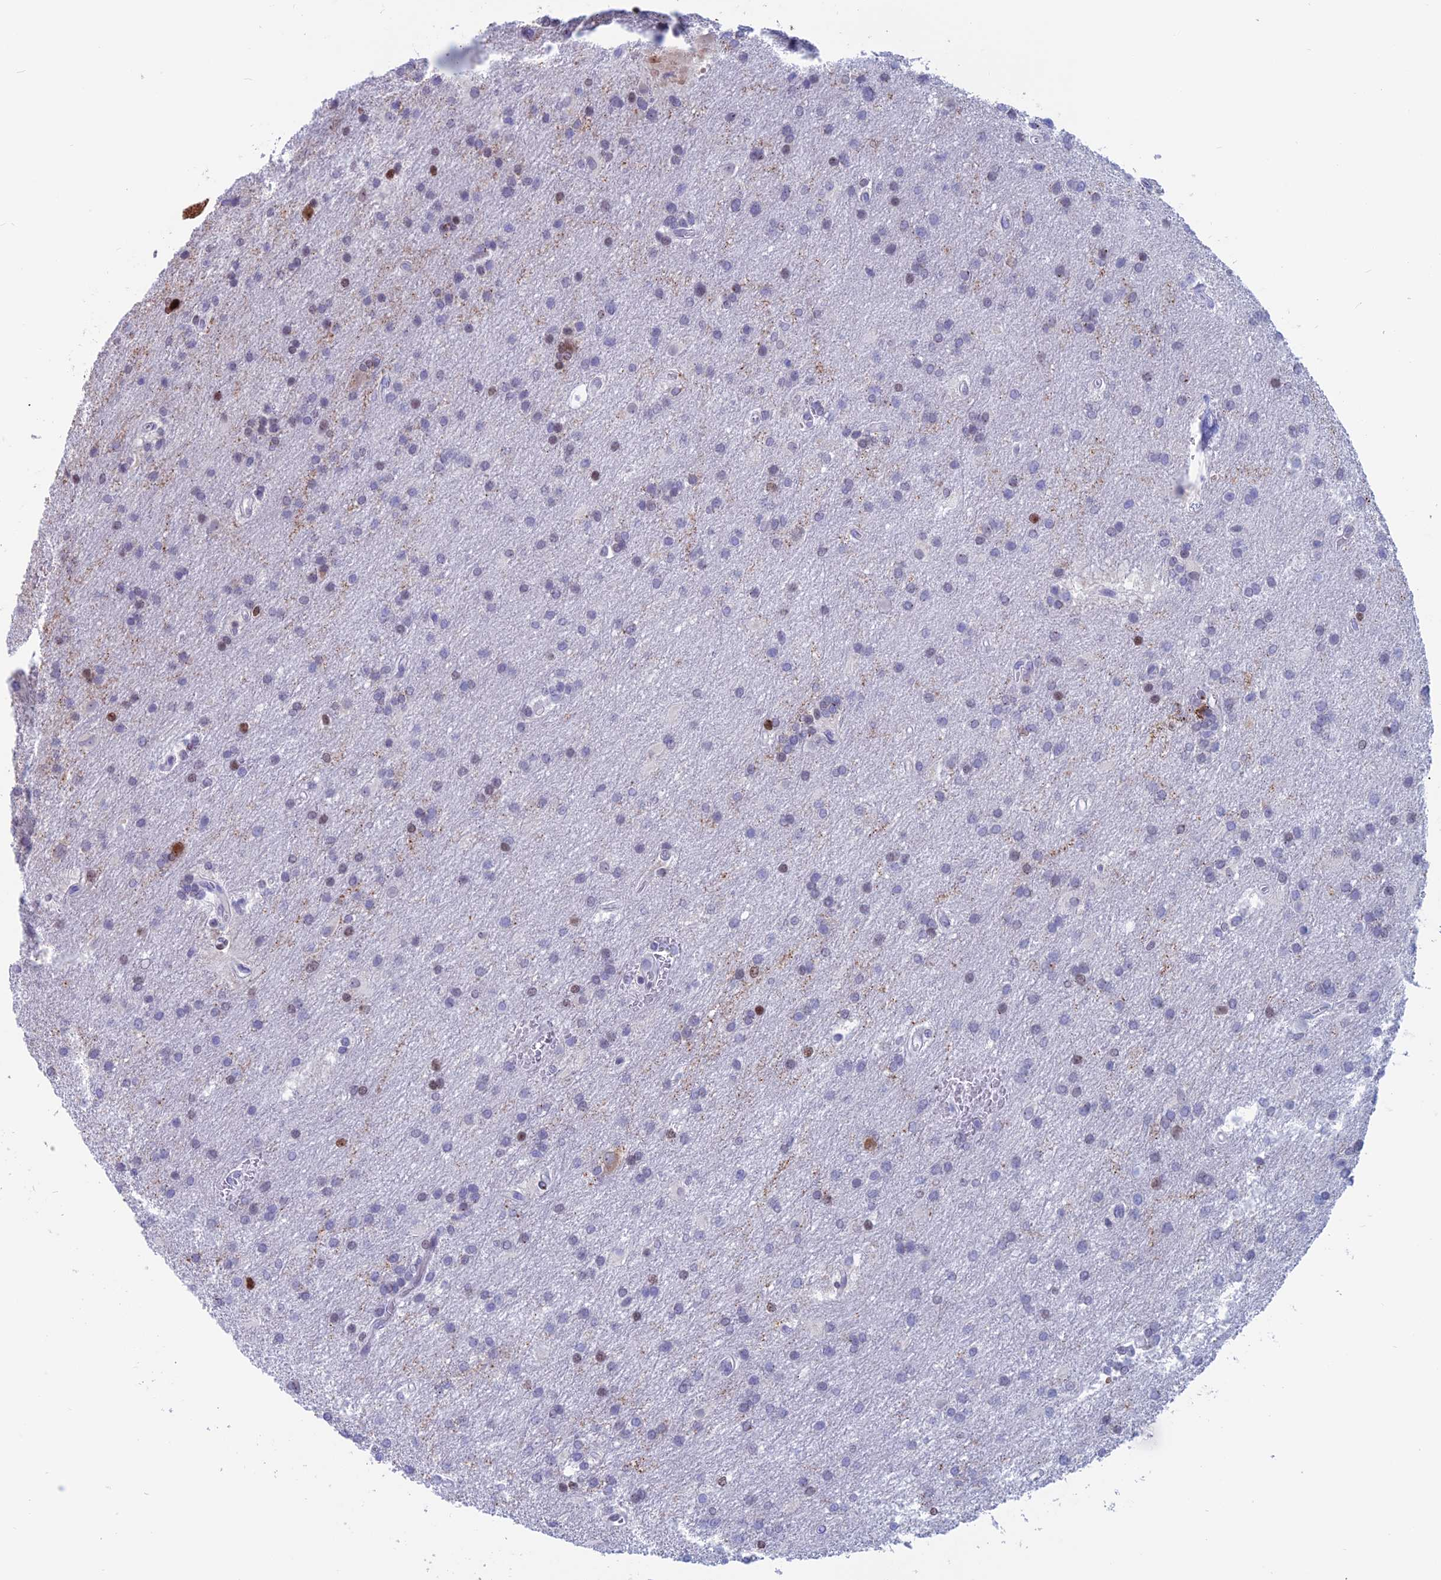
{"staining": {"intensity": "negative", "quantity": "none", "location": "none"}, "tissue": "glioma", "cell_type": "Tumor cells", "image_type": "cancer", "snomed": [{"axis": "morphology", "description": "Glioma, malignant, Low grade"}, {"axis": "topography", "description": "Brain"}], "caption": "Protein analysis of malignant low-grade glioma shows no significant expression in tumor cells. Brightfield microscopy of IHC stained with DAB (3,3'-diaminobenzidine) (brown) and hematoxylin (blue), captured at high magnification.", "gene": "CERS6", "patient": {"sex": "male", "age": 66}}